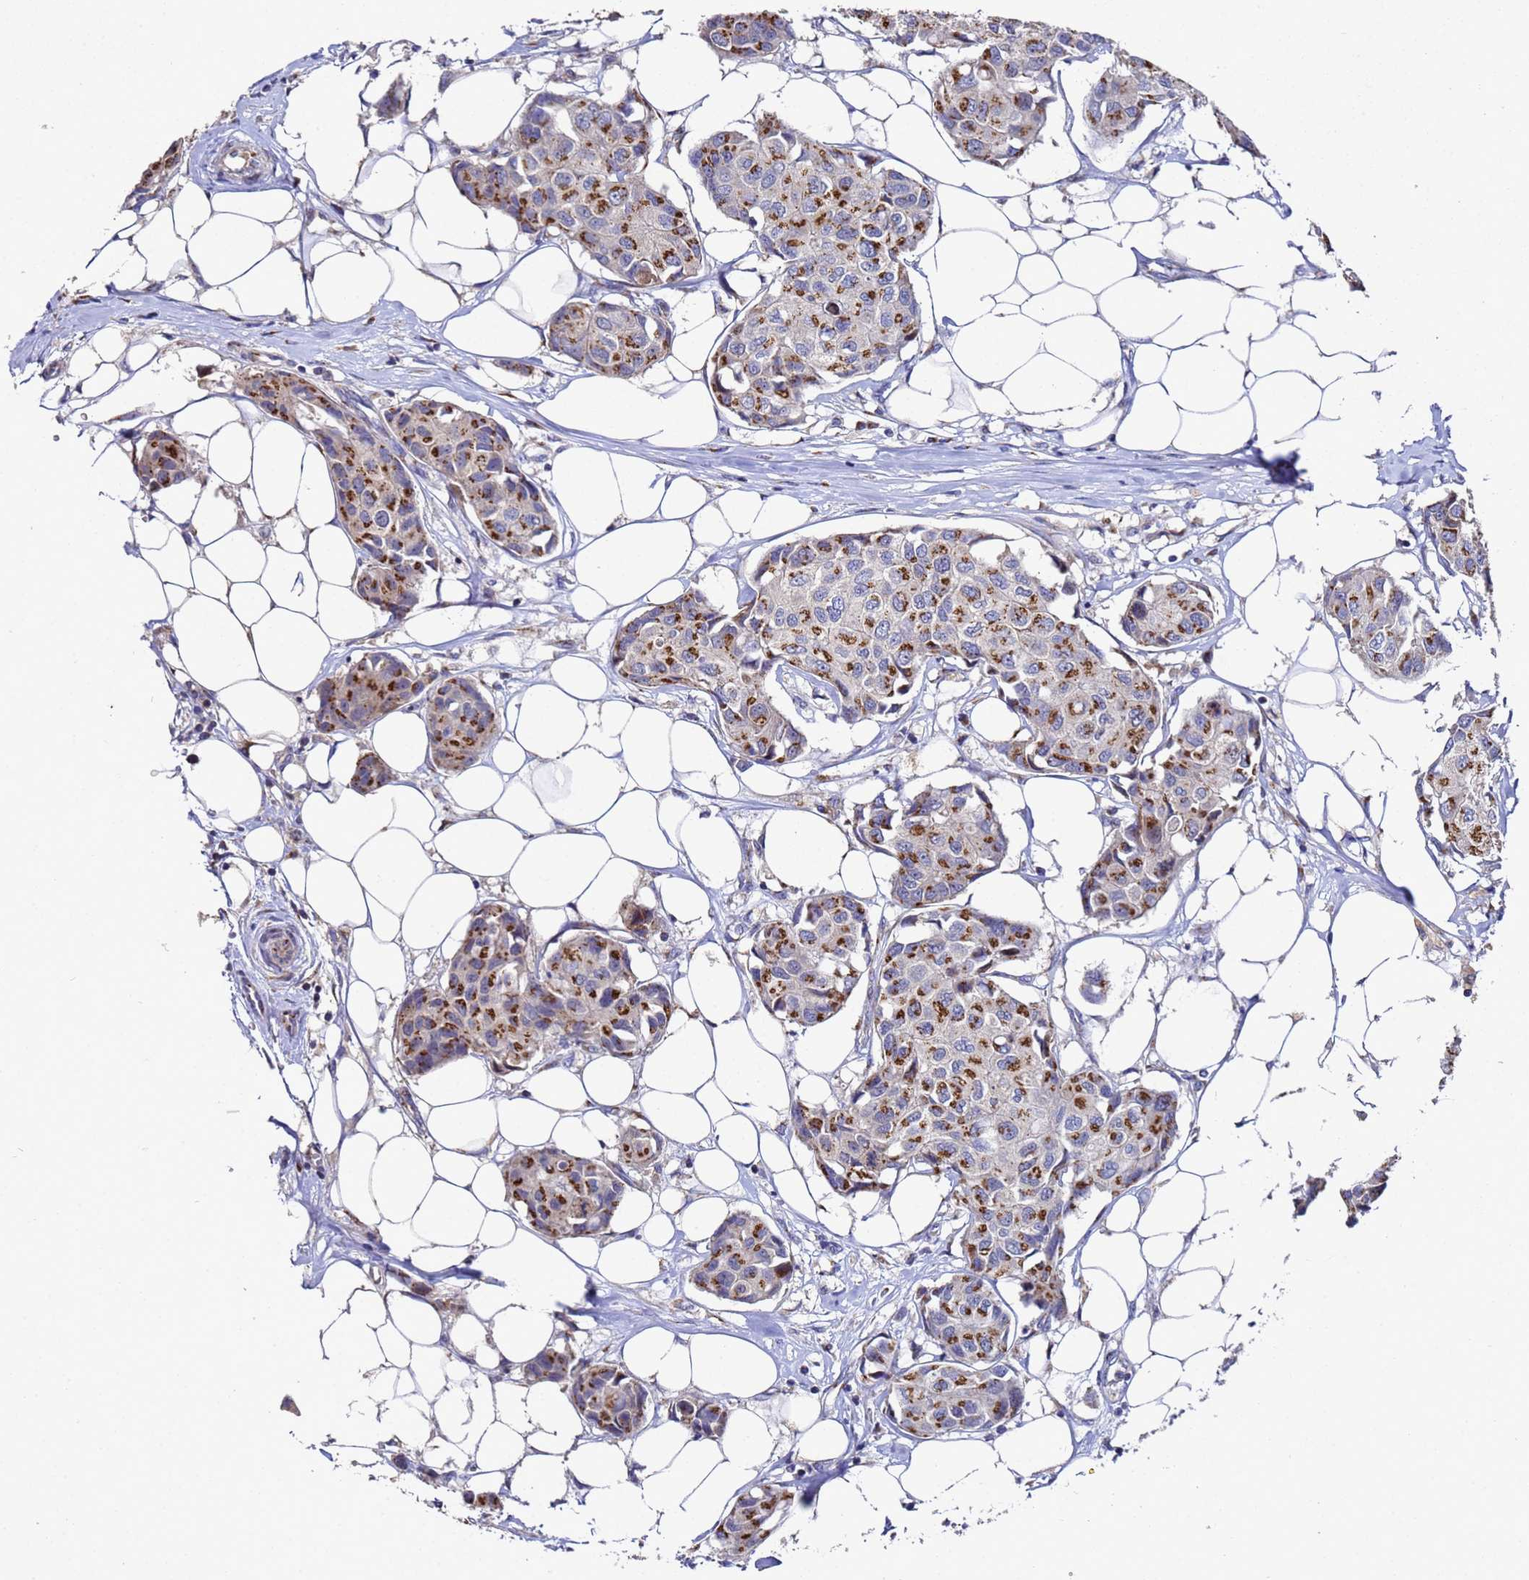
{"staining": {"intensity": "strong", "quantity": ">75%", "location": "cytoplasmic/membranous"}, "tissue": "breast cancer", "cell_type": "Tumor cells", "image_type": "cancer", "snomed": [{"axis": "morphology", "description": "Duct carcinoma"}, {"axis": "topography", "description": "Breast"}], "caption": "DAB (3,3'-diaminobenzidine) immunohistochemical staining of breast invasive ductal carcinoma displays strong cytoplasmic/membranous protein staining in approximately >75% of tumor cells. (DAB (3,3'-diaminobenzidine) IHC with brightfield microscopy, high magnification).", "gene": "NSUN6", "patient": {"sex": "female", "age": 80}}